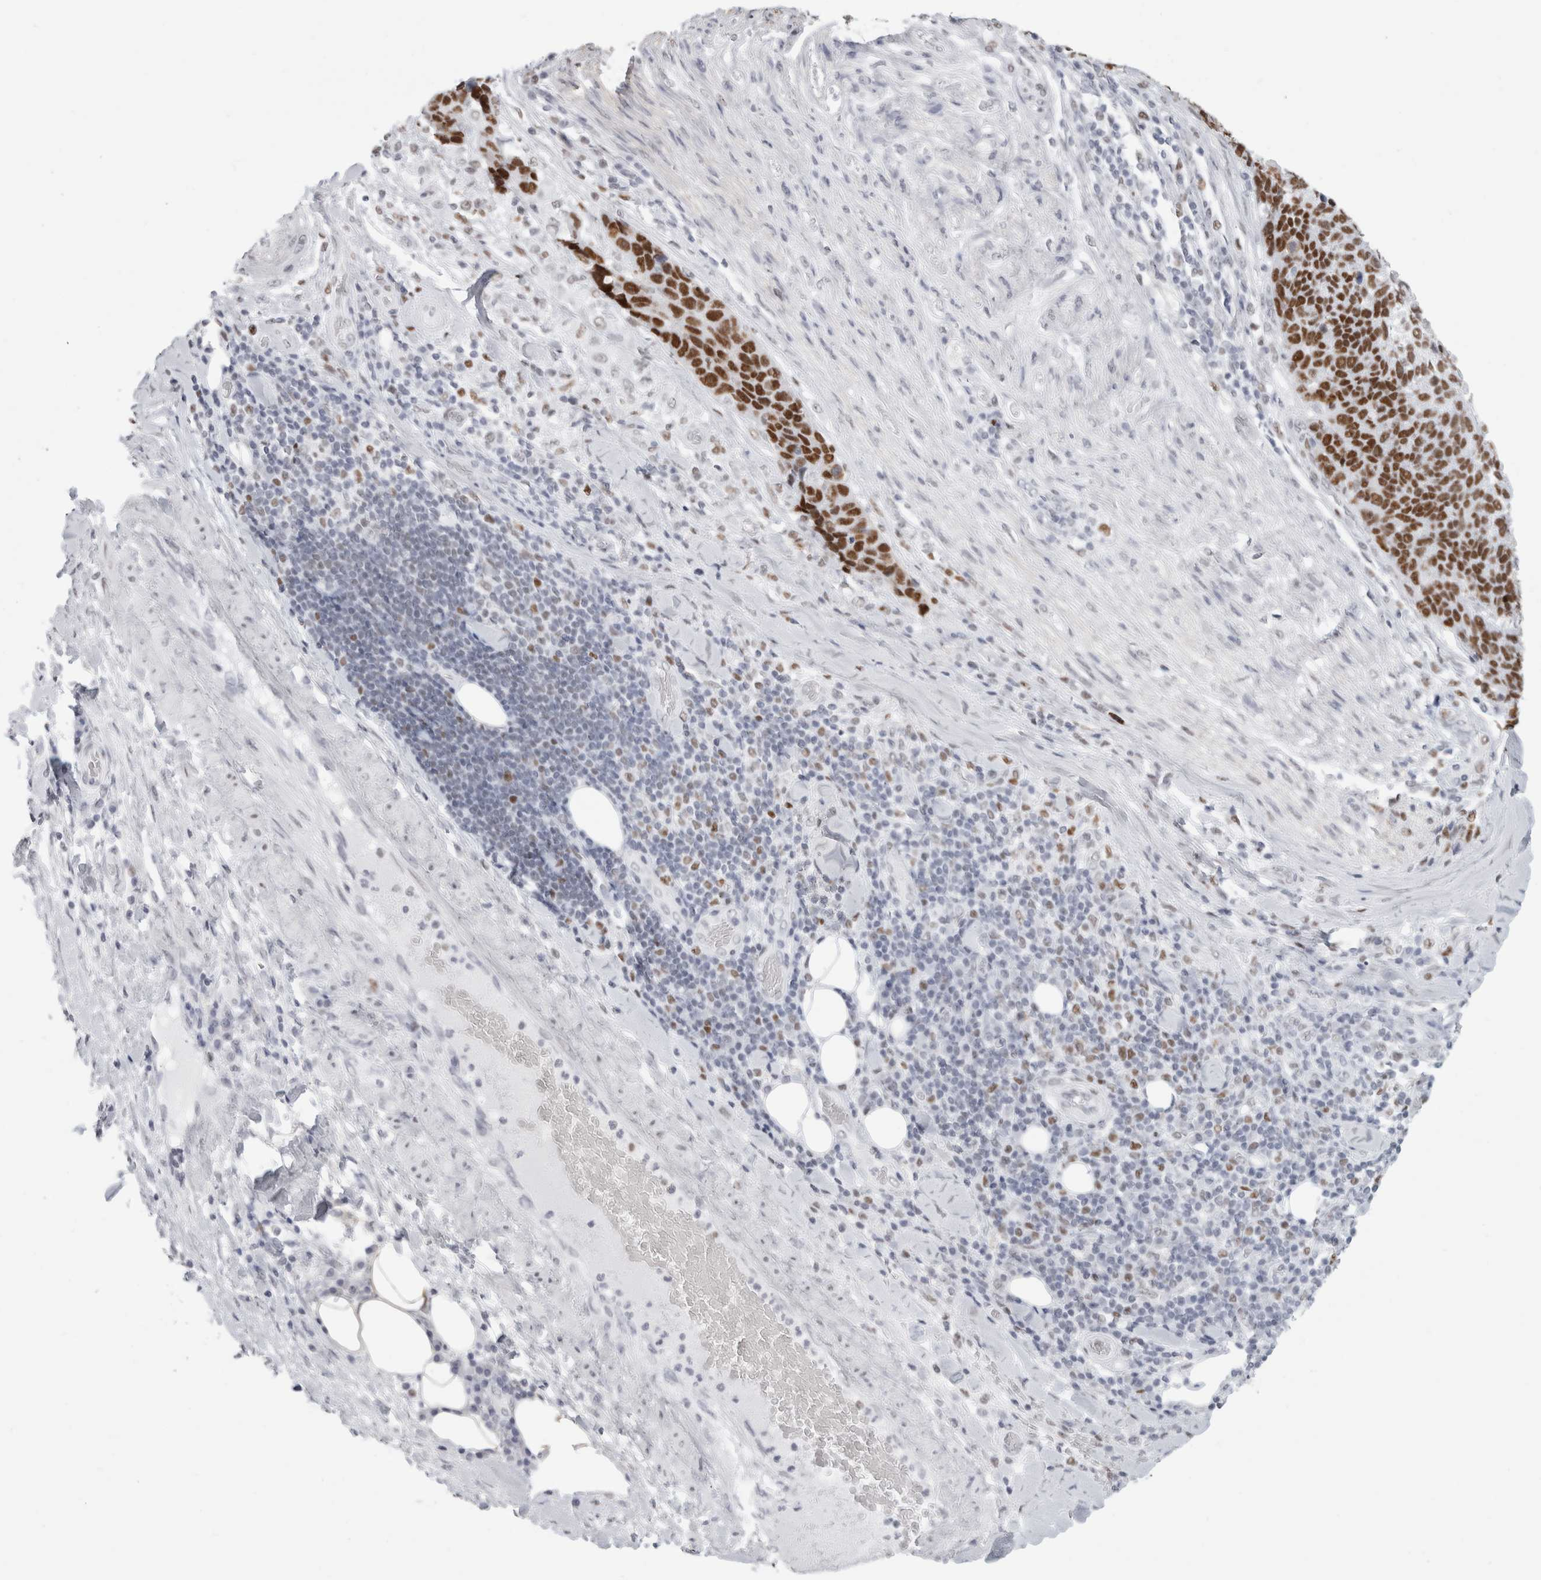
{"staining": {"intensity": "strong", "quantity": ">75%", "location": "nuclear"}, "tissue": "lung cancer", "cell_type": "Tumor cells", "image_type": "cancer", "snomed": [{"axis": "morphology", "description": "Squamous cell carcinoma, NOS"}, {"axis": "topography", "description": "Lung"}], "caption": "This micrograph exhibits lung cancer (squamous cell carcinoma) stained with immunohistochemistry to label a protein in brown. The nuclear of tumor cells show strong positivity for the protein. Nuclei are counter-stained blue.", "gene": "SMARCC1", "patient": {"sex": "male", "age": 66}}